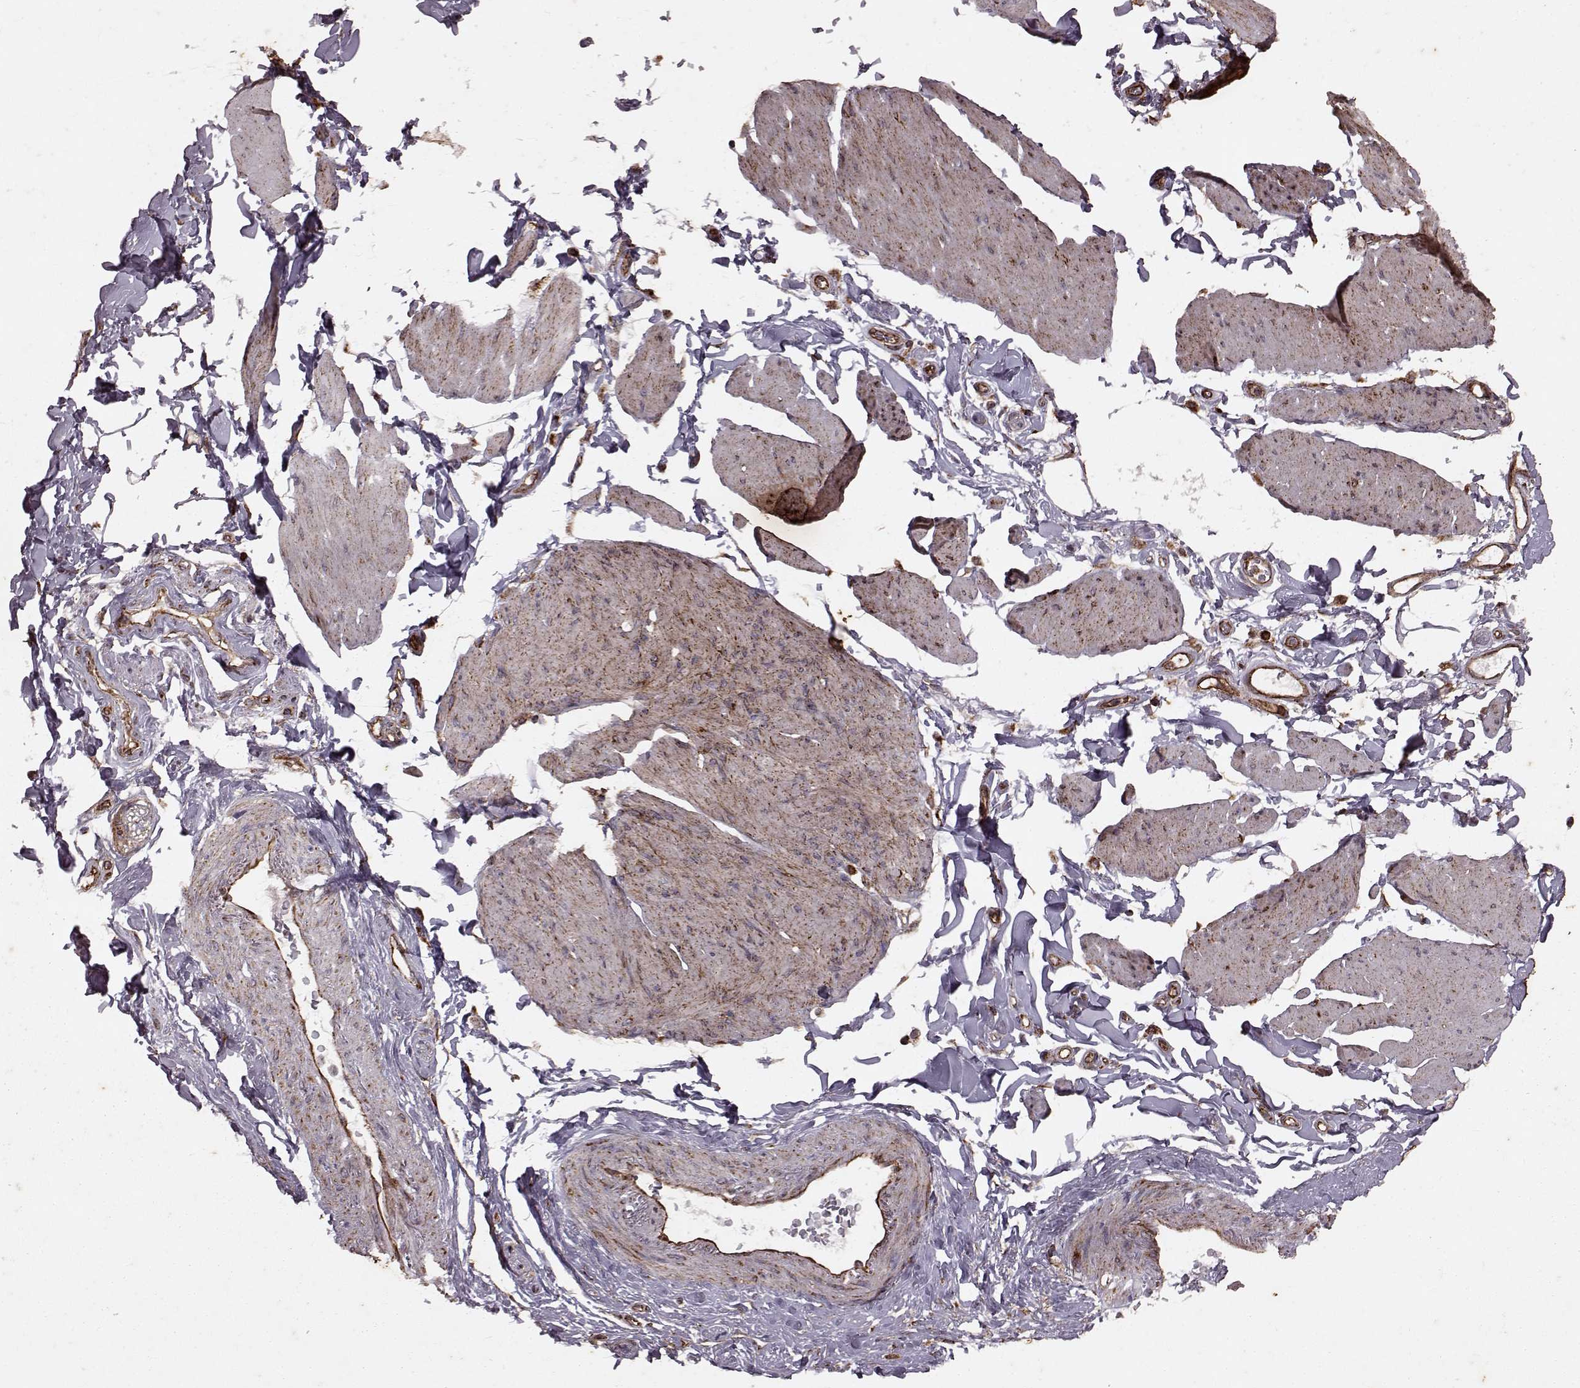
{"staining": {"intensity": "moderate", "quantity": "<25%", "location": "cytoplasmic/membranous"}, "tissue": "smooth muscle", "cell_type": "Smooth muscle cells", "image_type": "normal", "snomed": [{"axis": "morphology", "description": "Normal tissue, NOS"}, {"axis": "topography", "description": "Adipose tissue"}, {"axis": "topography", "description": "Smooth muscle"}, {"axis": "topography", "description": "Peripheral nerve tissue"}], "caption": "Moderate cytoplasmic/membranous staining is appreciated in approximately <25% of smooth muscle cells in normal smooth muscle.", "gene": "ENSG00000285130", "patient": {"sex": "male", "age": 83}}